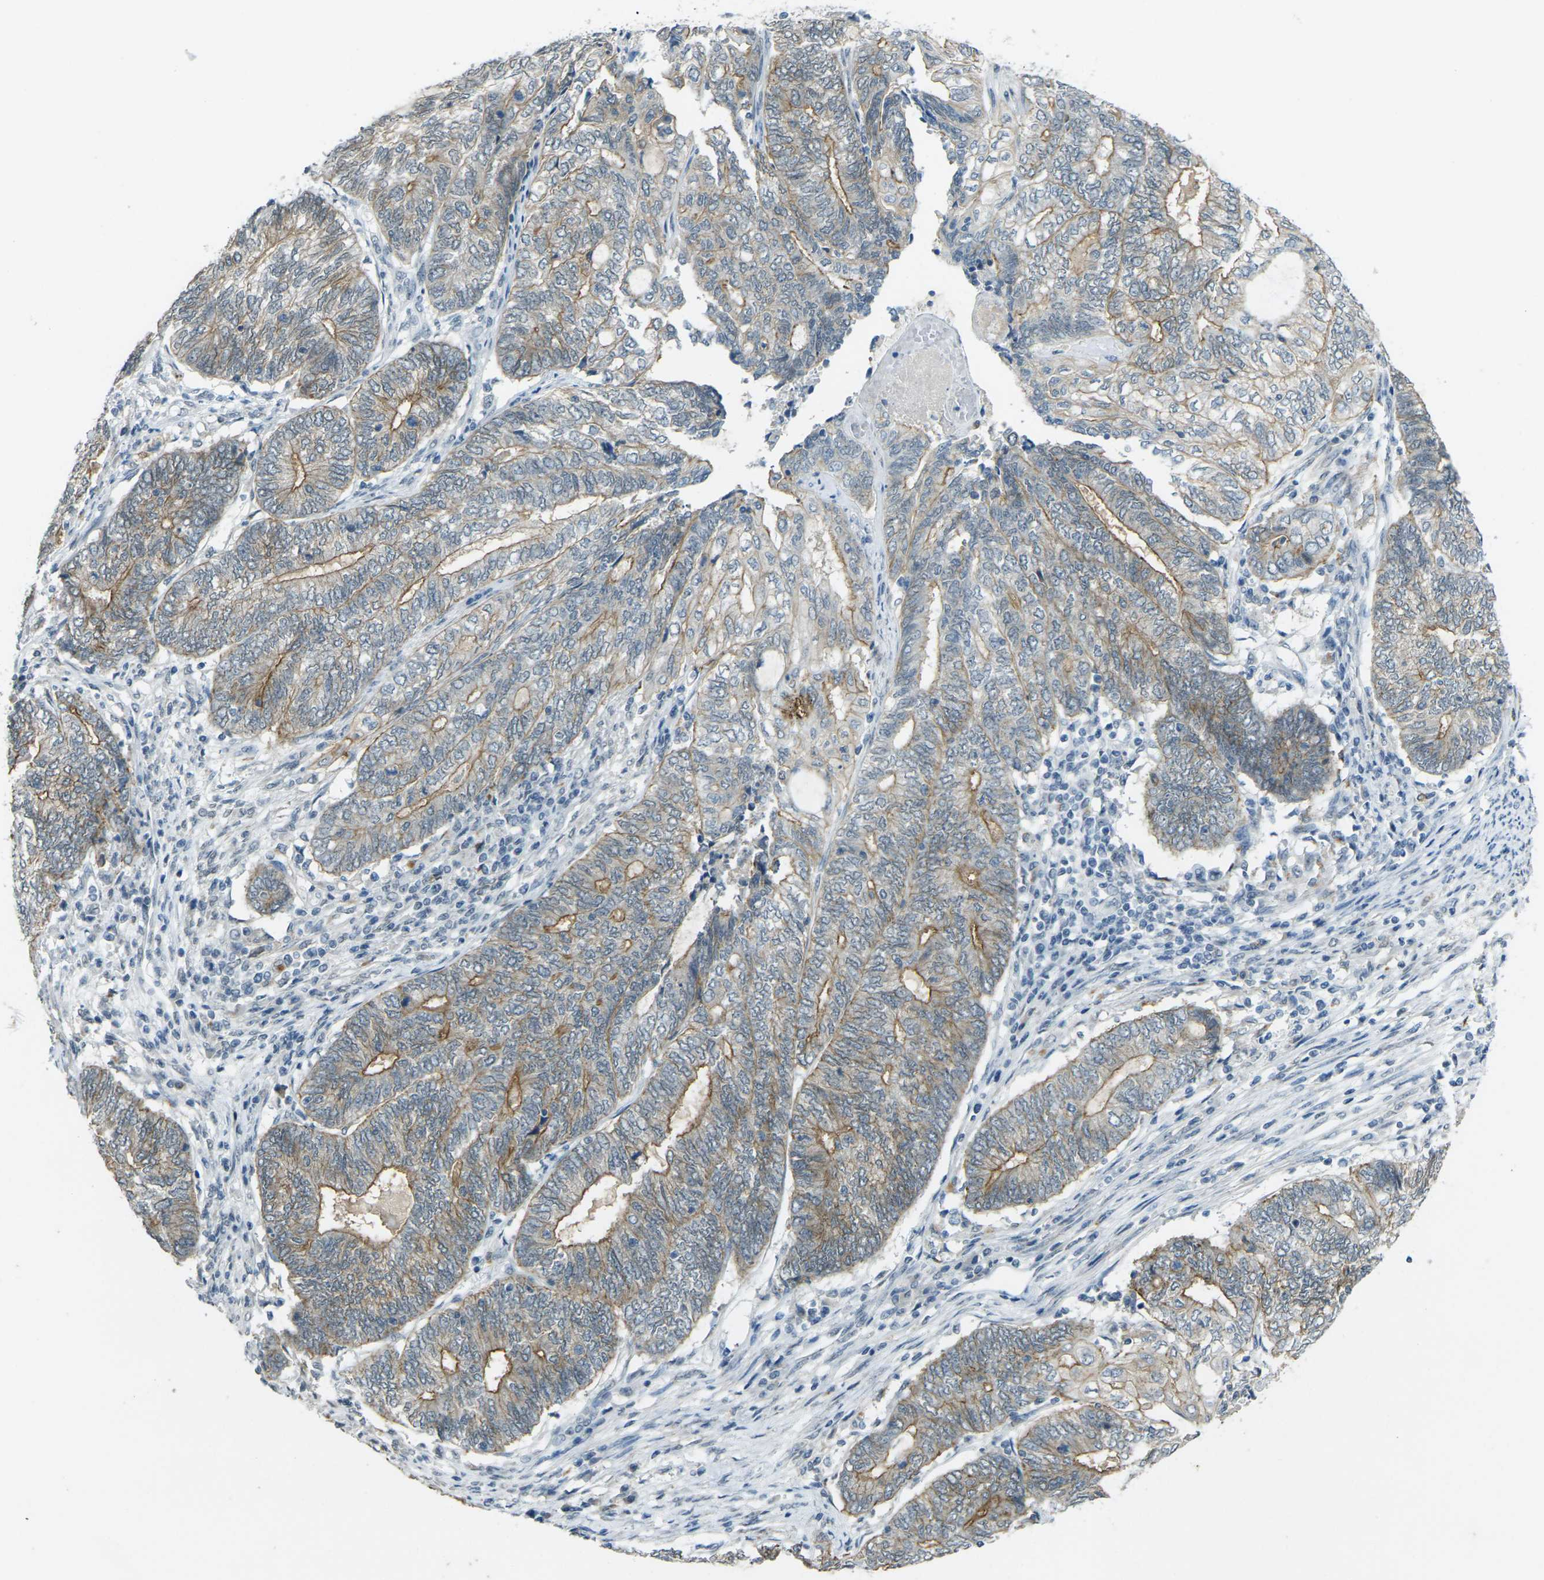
{"staining": {"intensity": "moderate", "quantity": ">75%", "location": "cytoplasmic/membranous"}, "tissue": "endometrial cancer", "cell_type": "Tumor cells", "image_type": "cancer", "snomed": [{"axis": "morphology", "description": "Adenocarcinoma, NOS"}, {"axis": "topography", "description": "Uterus"}, {"axis": "topography", "description": "Endometrium"}], "caption": "An image of human adenocarcinoma (endometrial) stained for a protein reveals moderate cytoplasmic/membranous brown staining in tumor cells.", "gene": "SPTBN2", "patient": {"sex": "female", "age": 70}}